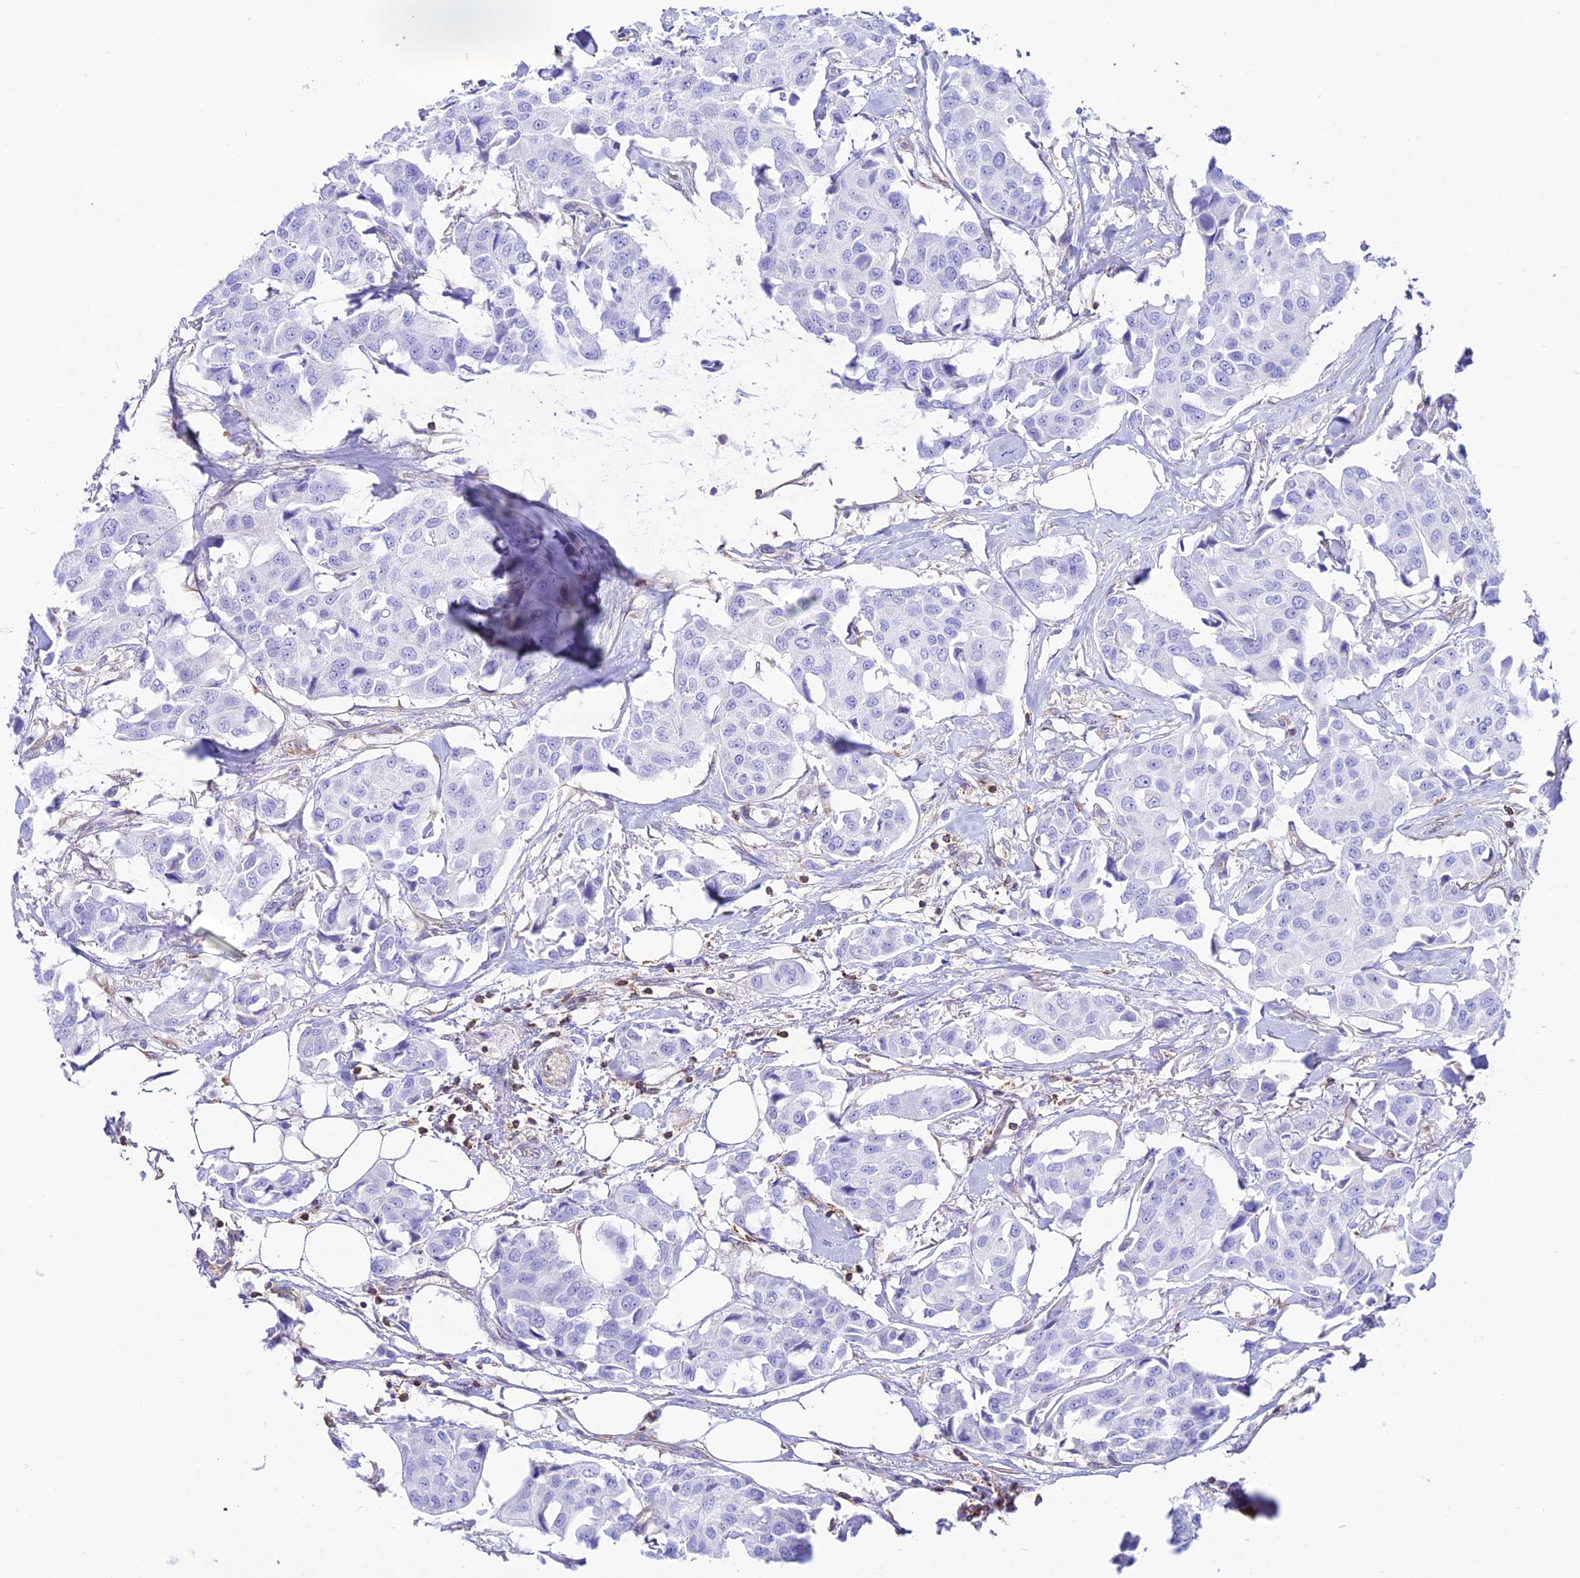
{"staining": {"intensity": "negative", "quantity": "none", "location": "none"}, "tissue": "breast cancer", "cell_type": "Tumor cells", "image_type": "cancer", "snomed": [{"axis": "morphology", "description": "Duct carcinoma"}, {"axis": "topography", "description": "Breast"}], "caption": "High magnification brightfield microscopy of breast cancer stained with DAB (brown) and counterstained with hematoxylin (blue): tumor cells show no significant expression.", "gene": "S100A16", "patient": {"sex": "female", "age": 80}}